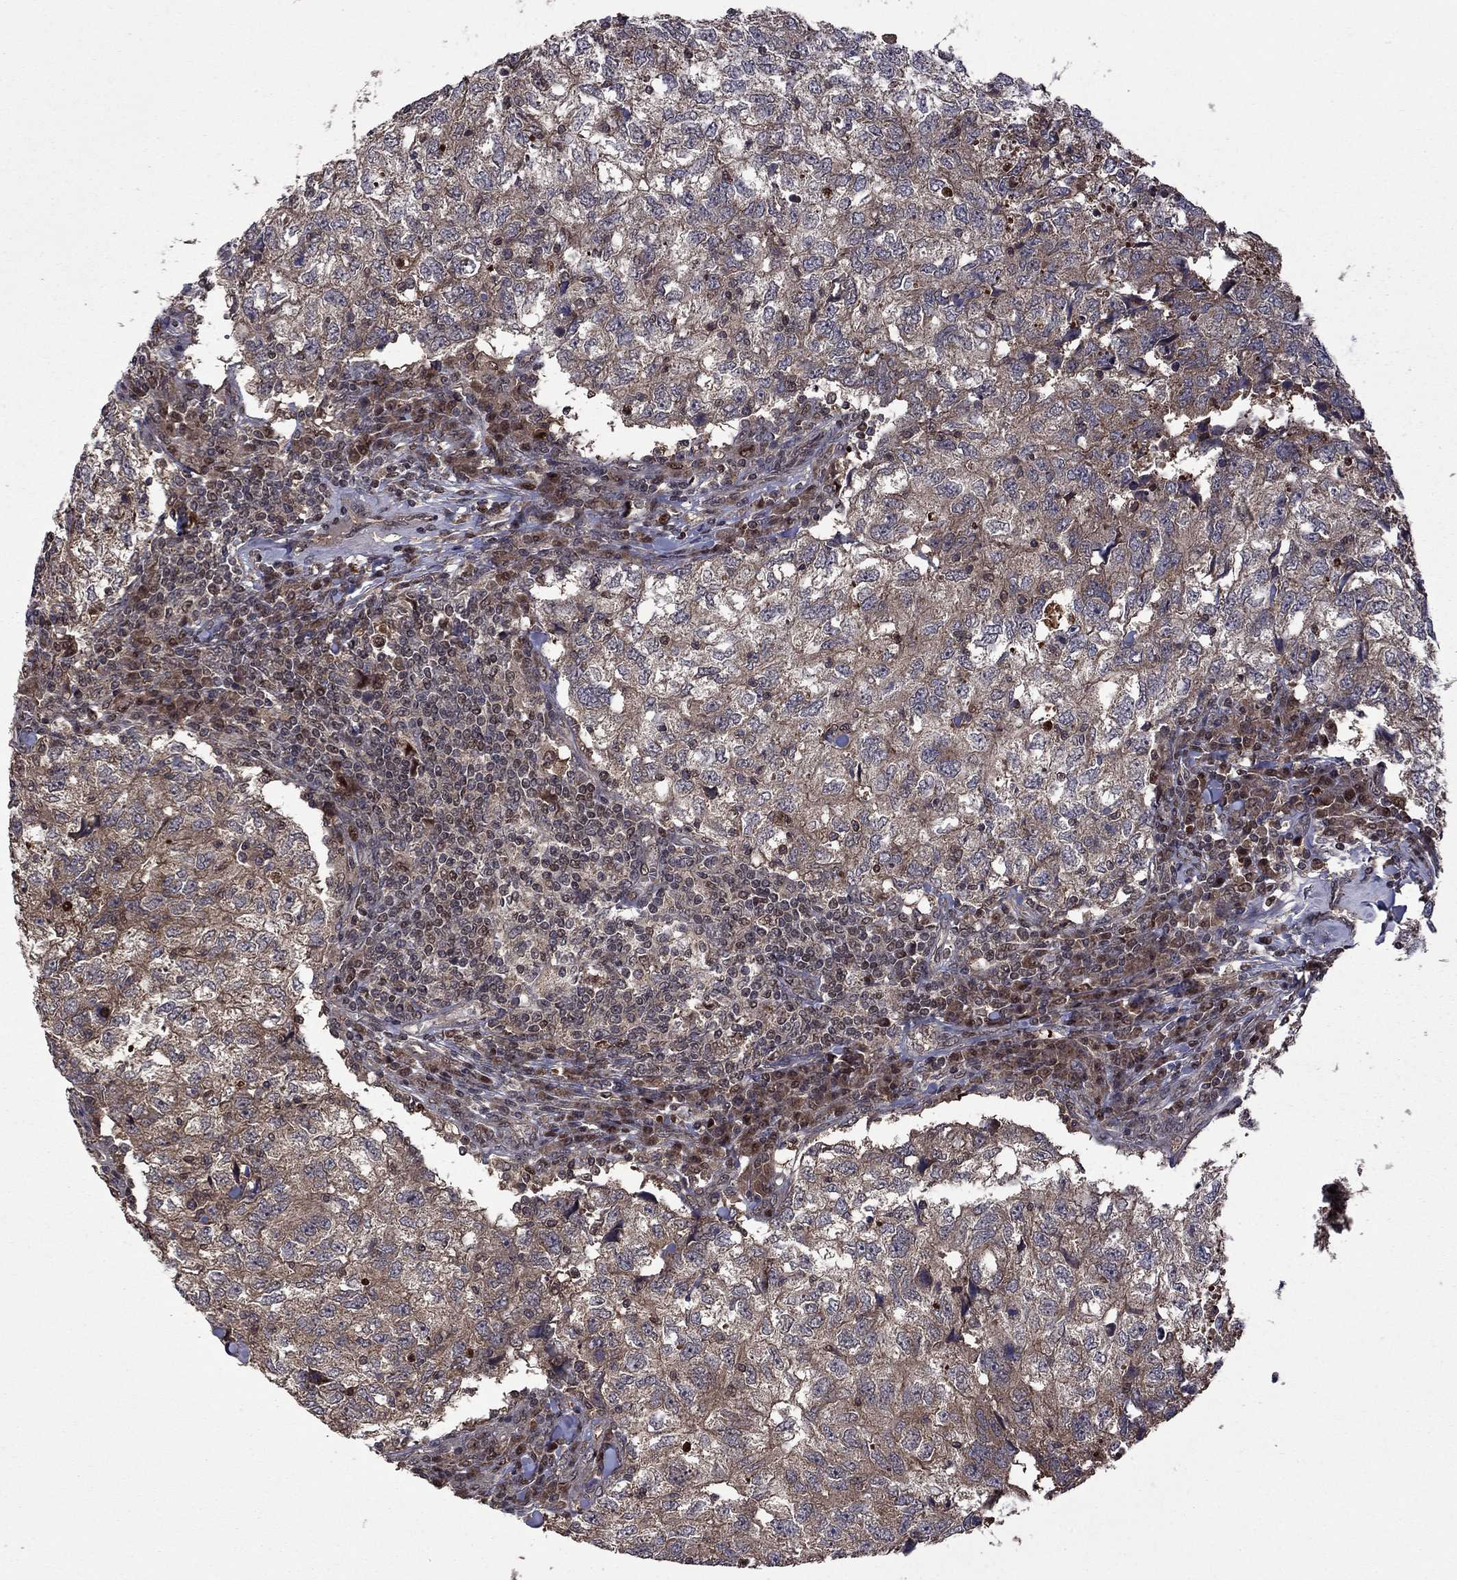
{"staining": {"intensity": "moderate", "quantity": ">75%", "location": "cytoplasmic/membranous"}, "tissue": "breast cancer", "cell_type": "Tumor cells", "image_type": "cancer", "snomed": [{"axis": "morphology", "description": "Duct carcinoma"}, {"axis": "topography", "description": "Breast"}], "caption": "Tumor cells exhibit moderate cytoplasmic/membranous expression in about >75% of cells in breast intraductal carcinoma. The protein of interest is shown in brown color, while the nuclei are stained blue.", "gene": "IPP", "patient": {"sex": "female", "age": 30}}